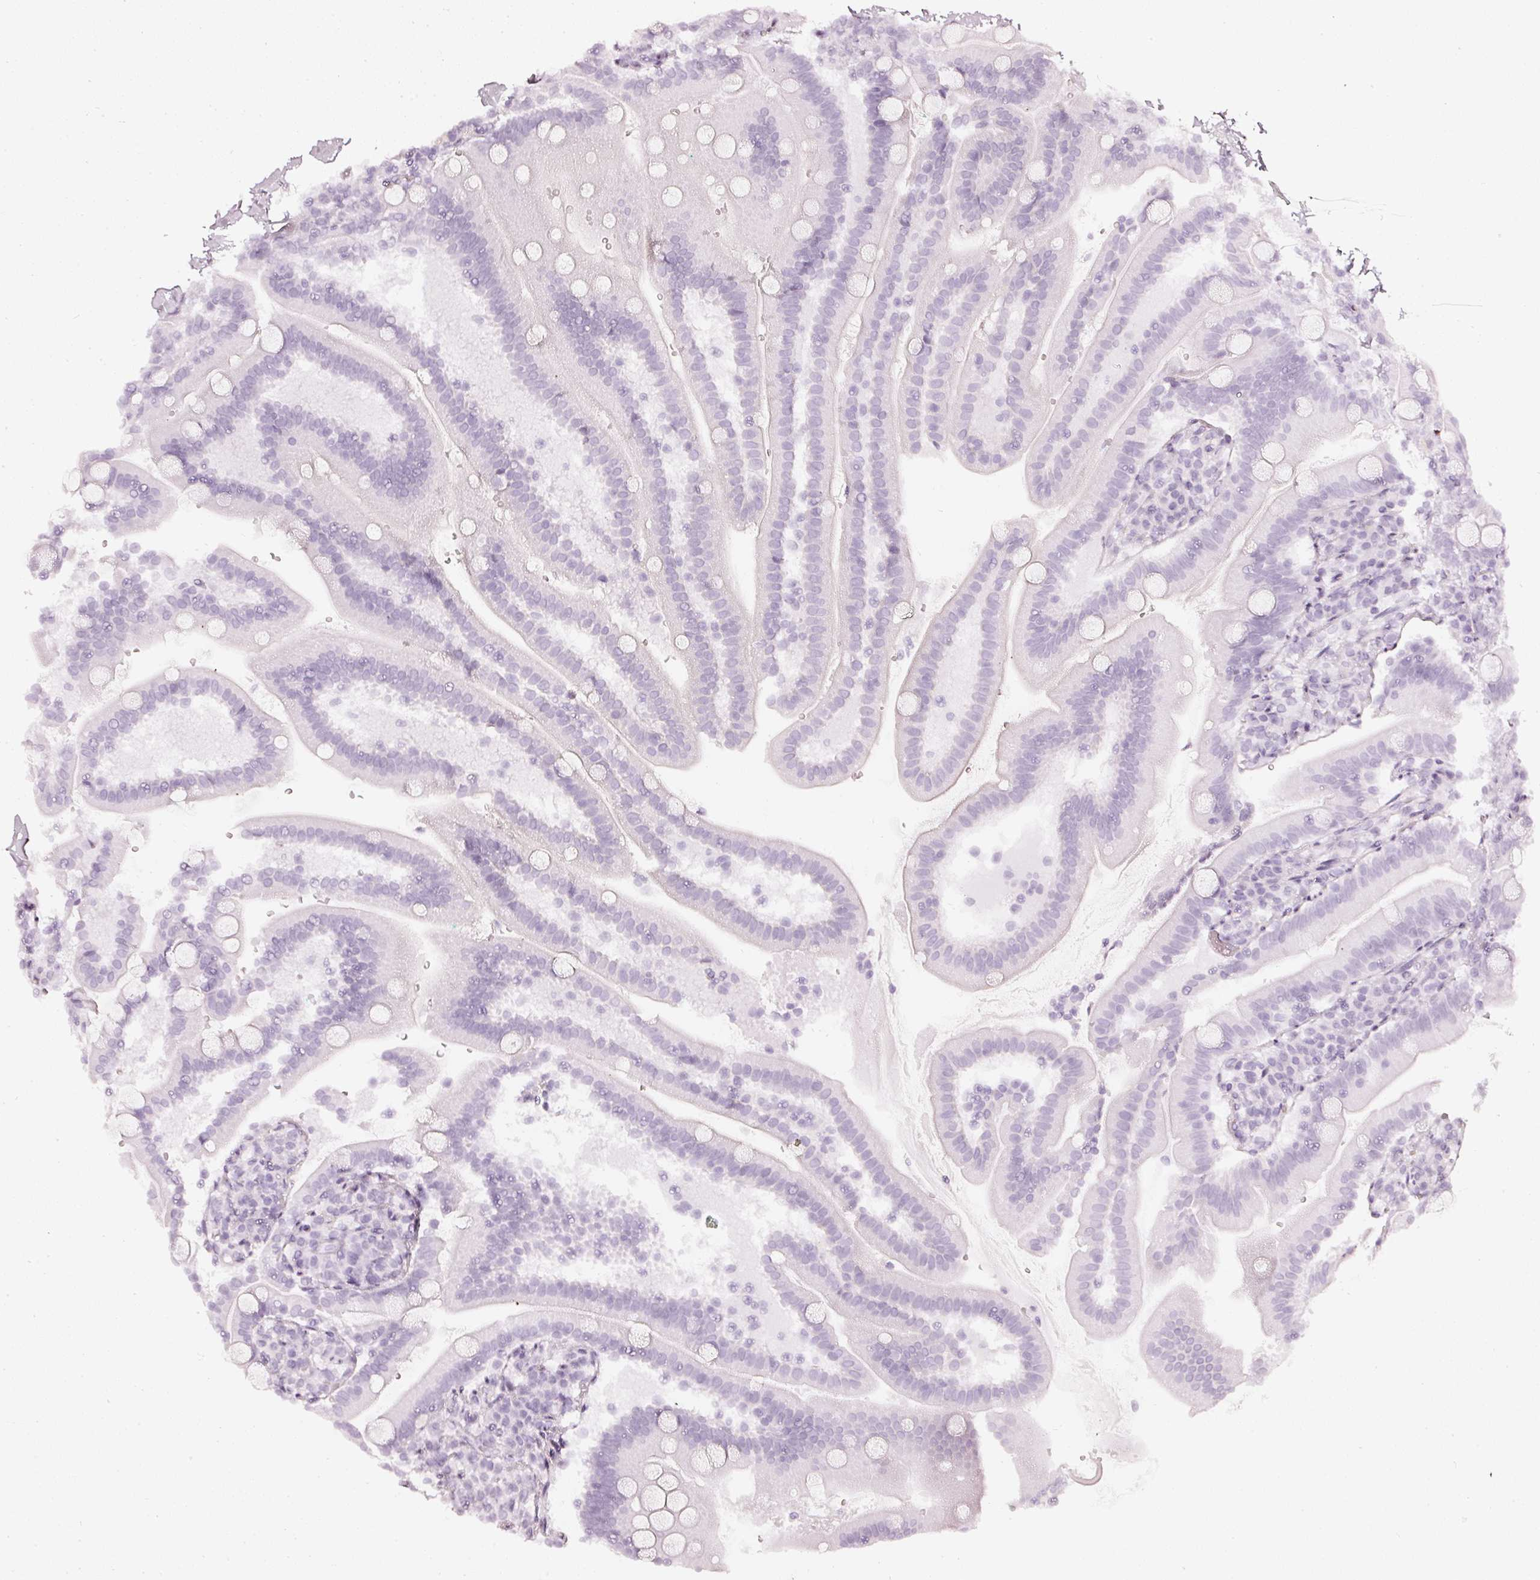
{"staining": {"intensity": "negative", "quantity": "none", "location": "none"}, "tissue": "duodenum", "cell_type": "Glandular cells", "image_type": "normal", "snomed": [{"axis": "morphology", "description": "Normal tissue, NOS"}, {"axis": "topography", "description": "Duodenum"}], "caption": "Immunohistochemistry photomicrograph of unremarkable duodenum: duodenum stained with DAB demonstrates no significant protein positivity in glandular cells.", "gene": "CNP", "patient": {"sex": "female", "age": 67}}